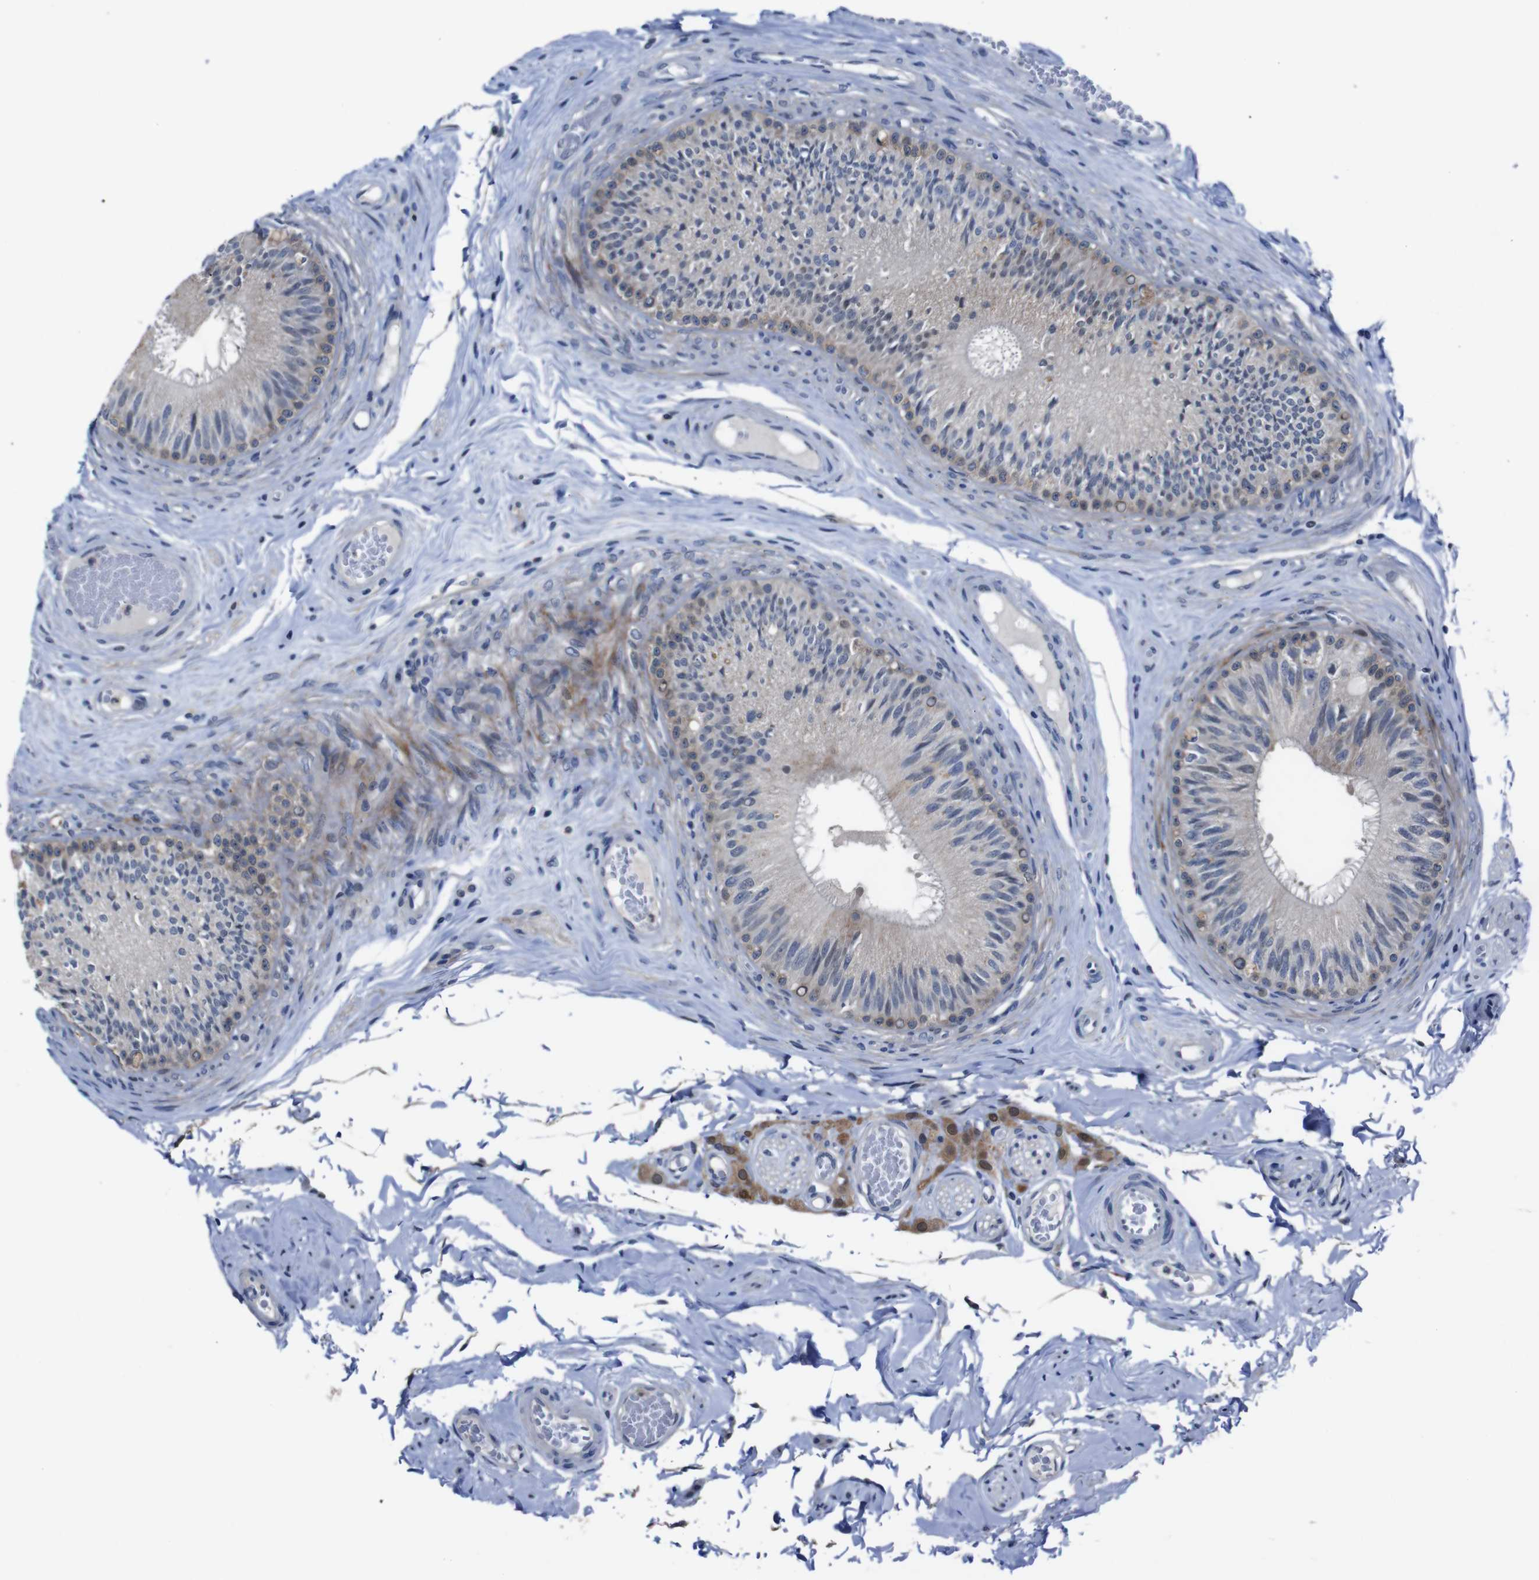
{"staining": {"intensity": "moderate", "quantity": "25%-75%", "location": "cytoplasmic/membranous"}, "tissue": "epididymis", "cell_type": "Glandular cells", "image_type": "normal", "snomed": [{"axis": "morphology", "description": "Normal tissue, NOS"}, {"axis": "topography", "description": "Testis"}, {"axis": "topography", "description": "Epididymis"}], "caption": "Protein staining shows moderate cytoplasmic/membranous positivity in about 25%-75% of glandular cells in benign epididymis.", "gene": "SEMA4B", "patient": {"sex": "male", "age": 36}}